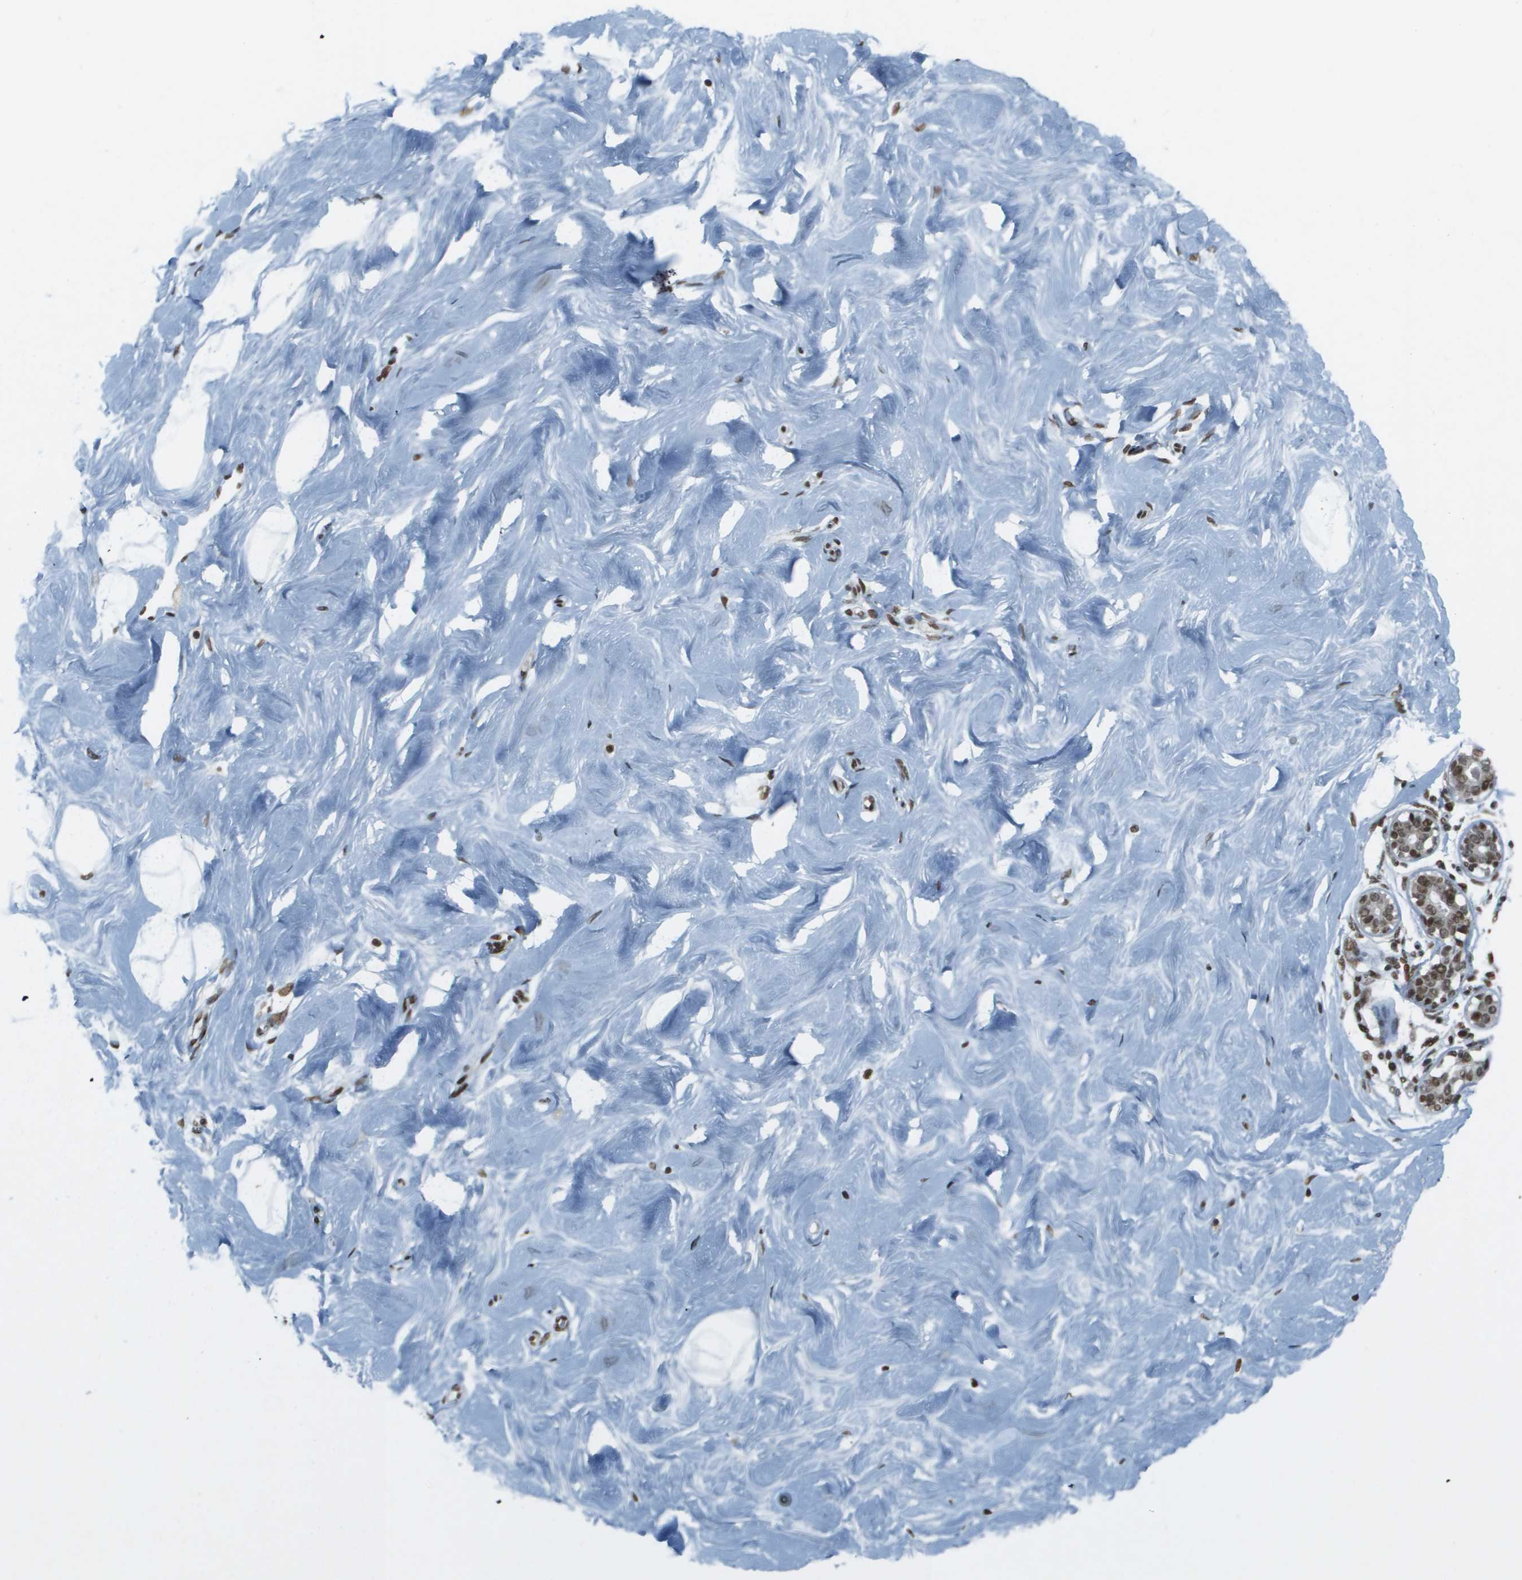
{"staining": {"intensity": "moderate", "quantity": ">75%", "location": "nuclear"}, "tissue": "breast", "cell_type": "Adipocytes", "image_type": "normal", "snomed": [{"axis": "morphology", "description": "Normal tissue, NOS"}, {"axis": "topography", "description": "Breast"}], "caption": "An immunohistochemistry photomicrograph of unremarkable tissue is shown. Protein staining in brown highlights moderate nuclear positivity in breast within adipocytes.", "gene": "IRF7", "patient": {"sex": "female", "age": 23}}